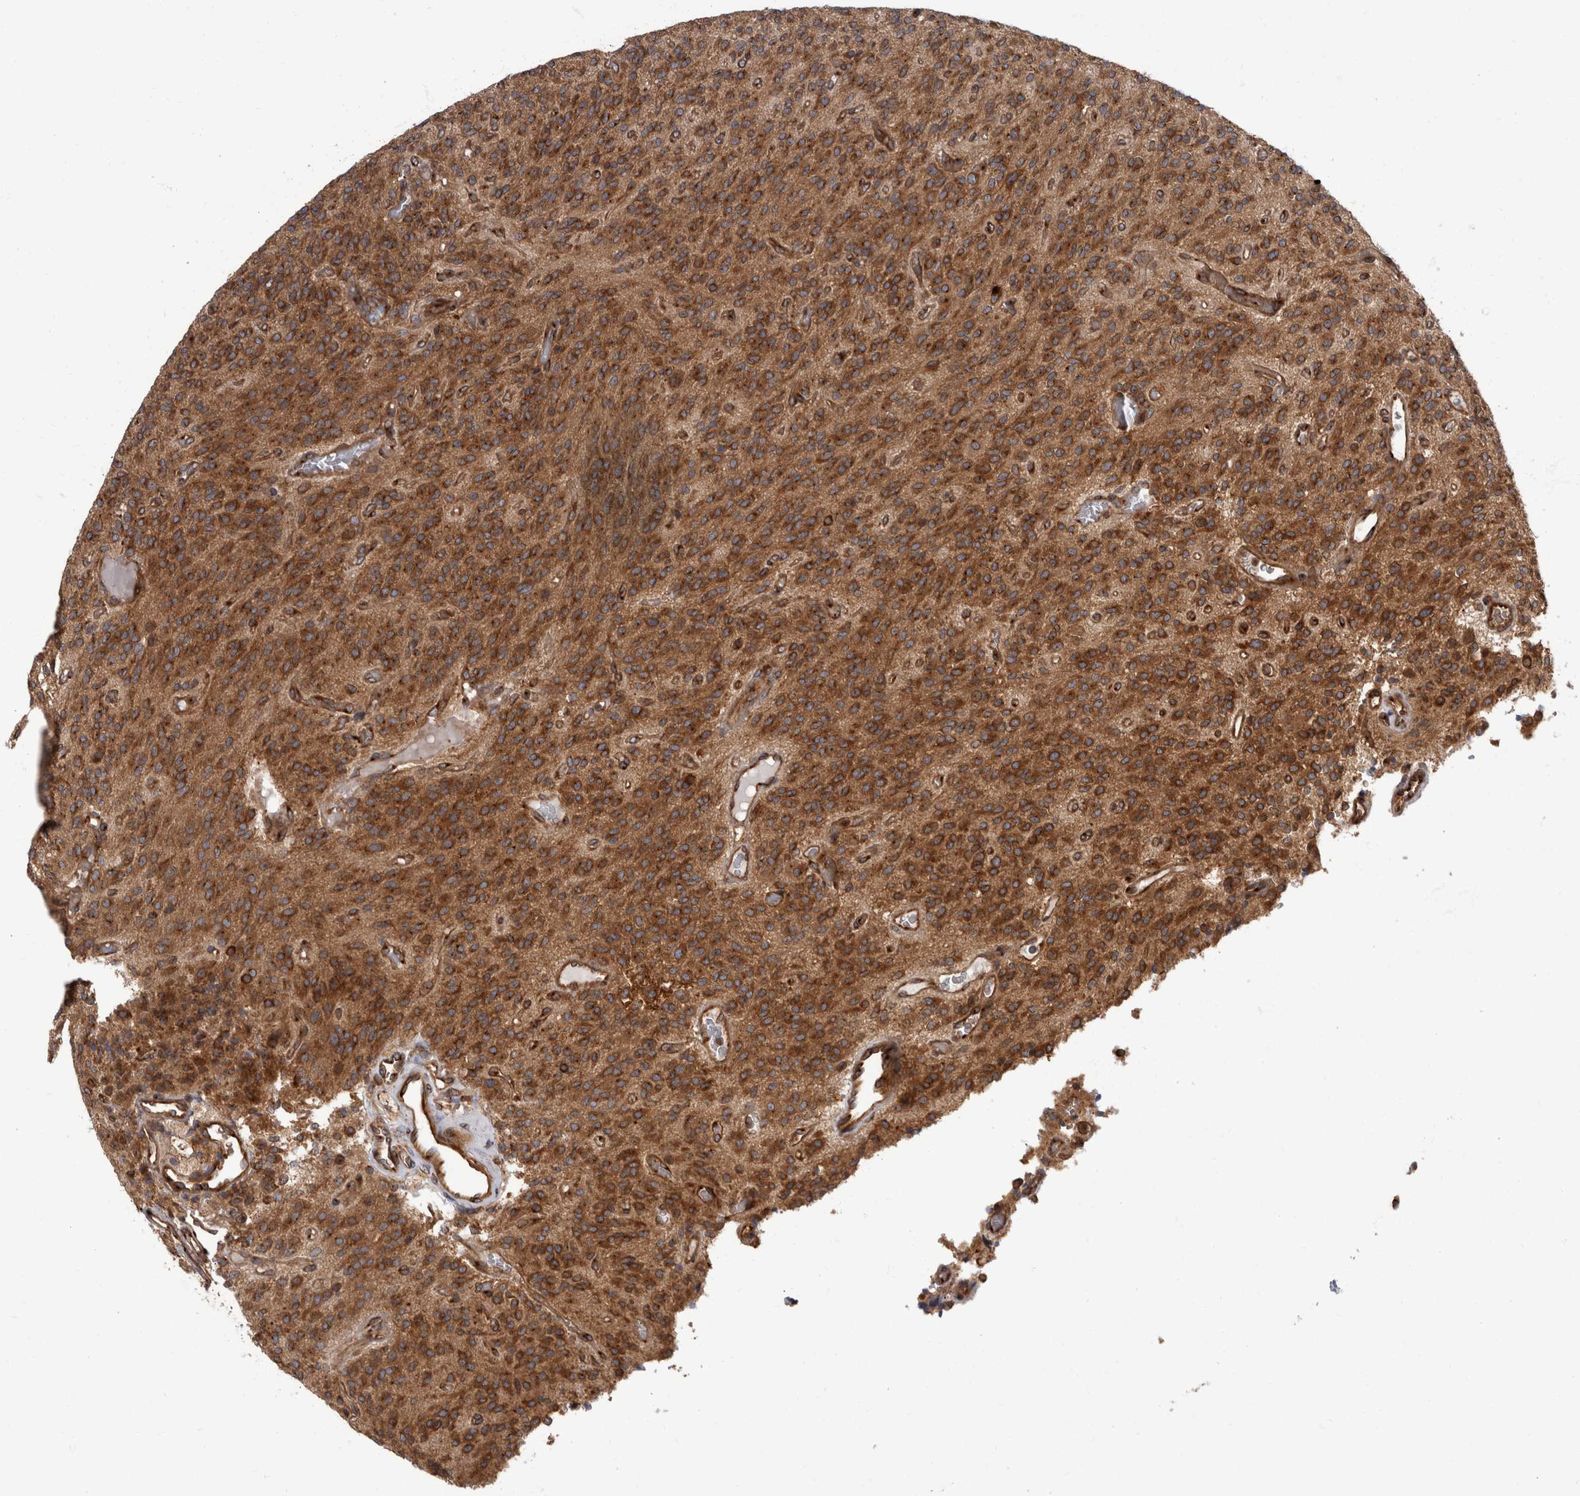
{"staining": {"intensity": "moderate", "quantity": ">75%", "location": "cytoplasmic/membranous"}, "tissue": "glioma", "cell_type": "Tumor cells", "image_type": "cancer", "snomed": [{"axis": "morphology", "description": "Glioma, malignant, High grade"}, {"axis": "topography", "description": "Brain"}], "caption": "The image demonstrates a brown stain indicating the presence of a protein in the cytoplasmic/membranous of tumor cells in glioma. The protein is stained brown, and the nuclei are stained in blue (DAB IHC with brightfield microscopy, high magnification).", "gene": "HOOK3", "patient": {"sex": "male", "age": 34}}